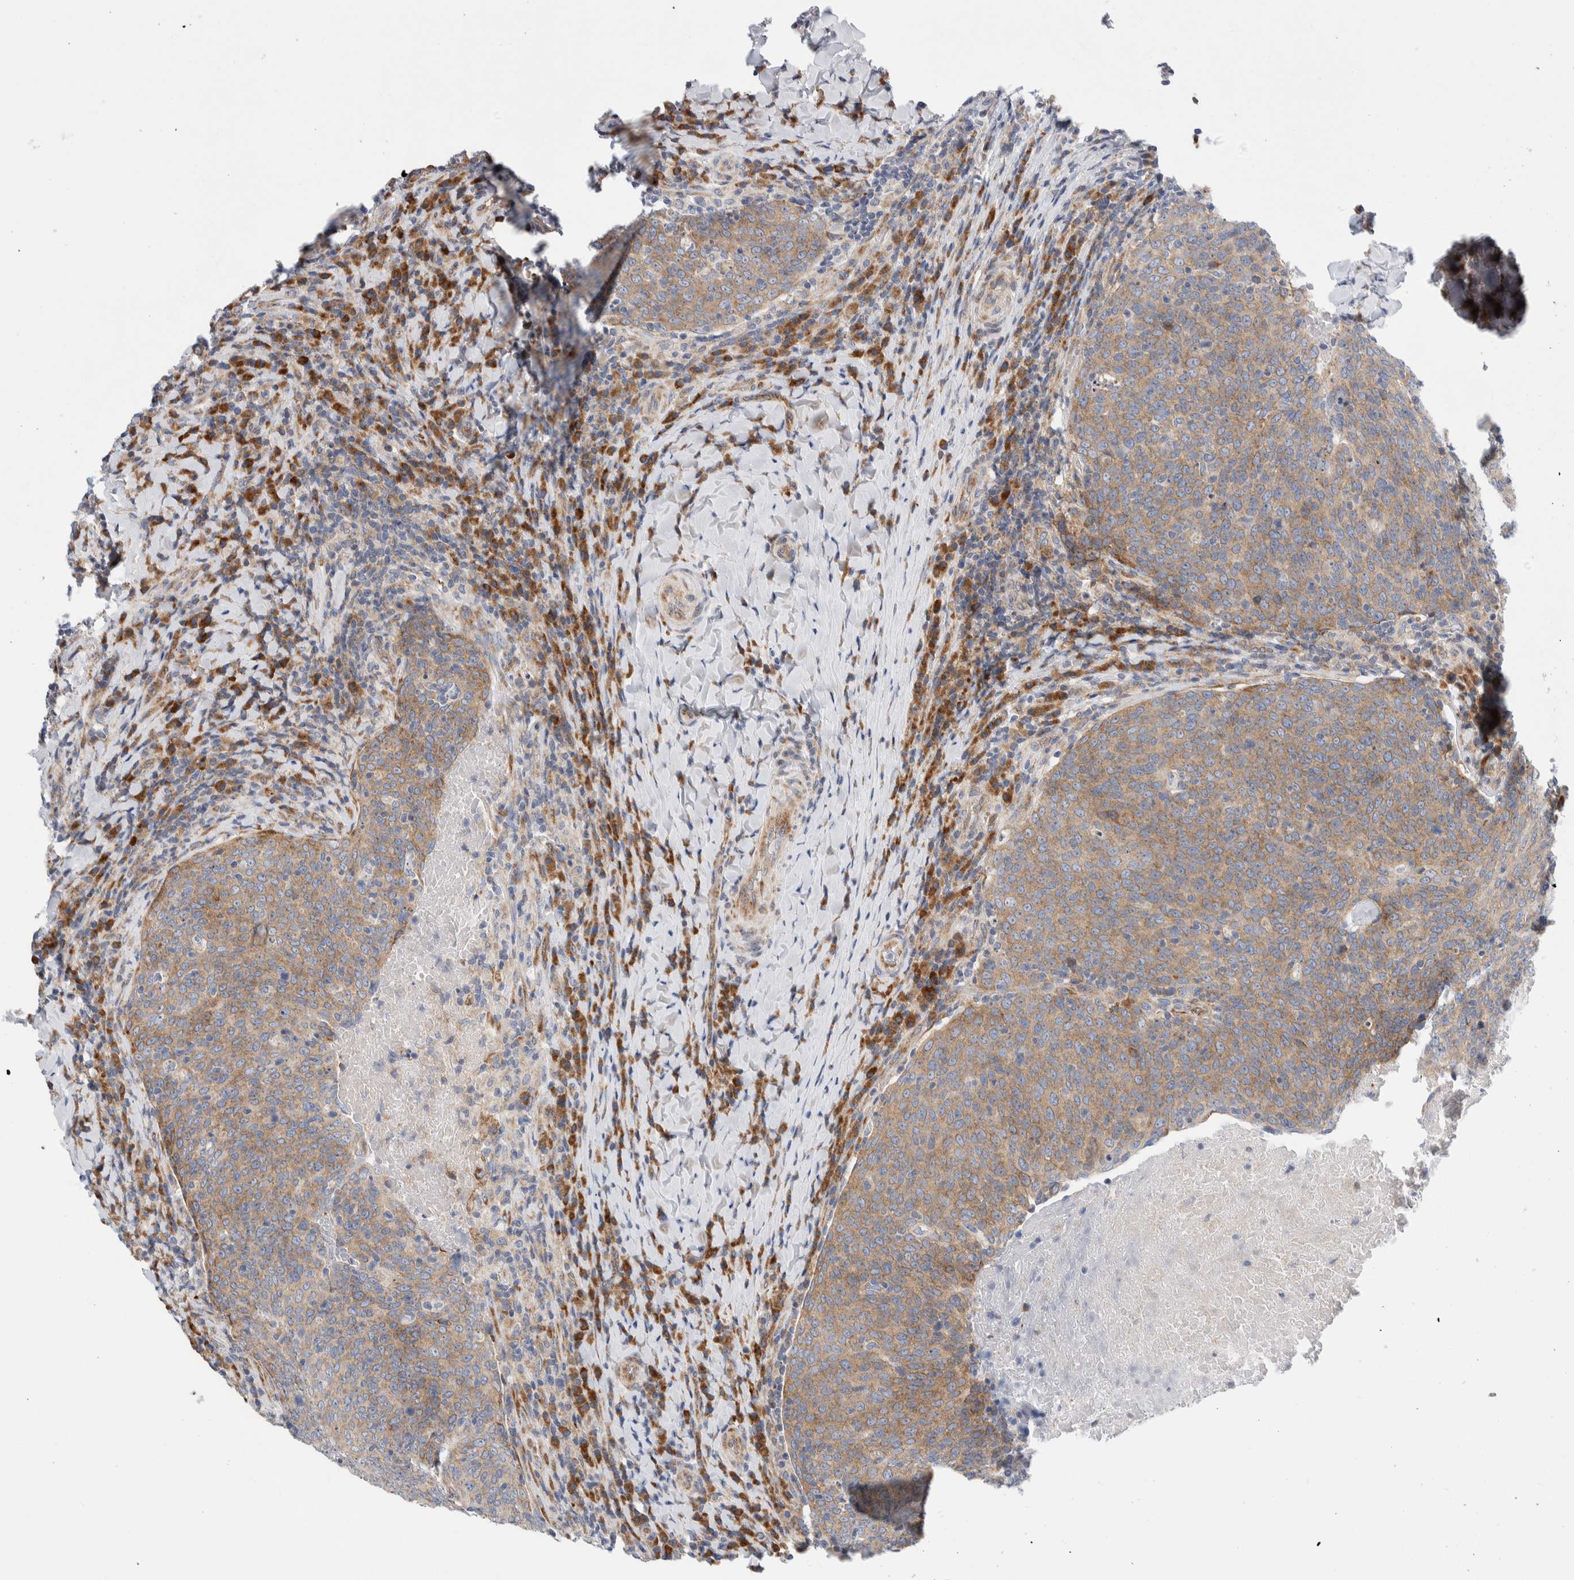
{"staining": {"intensity": "moderate", "quantity": ">75%", "location": "cytoplasmic/membranous"}, "tissue": "head and neck cancer", "cell_type": "Tumor cells", "image_type": "cancer", "snomed": [{"axis": "morphology", "description": "Squamous cell carcinoma, NOS"}, {"axis": "morphology", "description": "Squamous cell carcinoma, metastatic, NOS"}, {"axis": "topography", "description": "Lymph node"}, {"axis": "topography", "description": "Head-Neck"}], "caption": "IHC staining of head and neck cancer, which exhibits medium levels of moderate cytoplasmic/membranous expression in approximately >75% of tumor cells indicating moderate cytoplasmic/membranous protein positivity. The staining was performed using DAB (3,3'-diaminobenzidine) (brown) for protein detection and nuclei were counterstained in hematoxylin (blue).", "gene": "RACK1", "patient": {"sex": "male", "age": 62}}